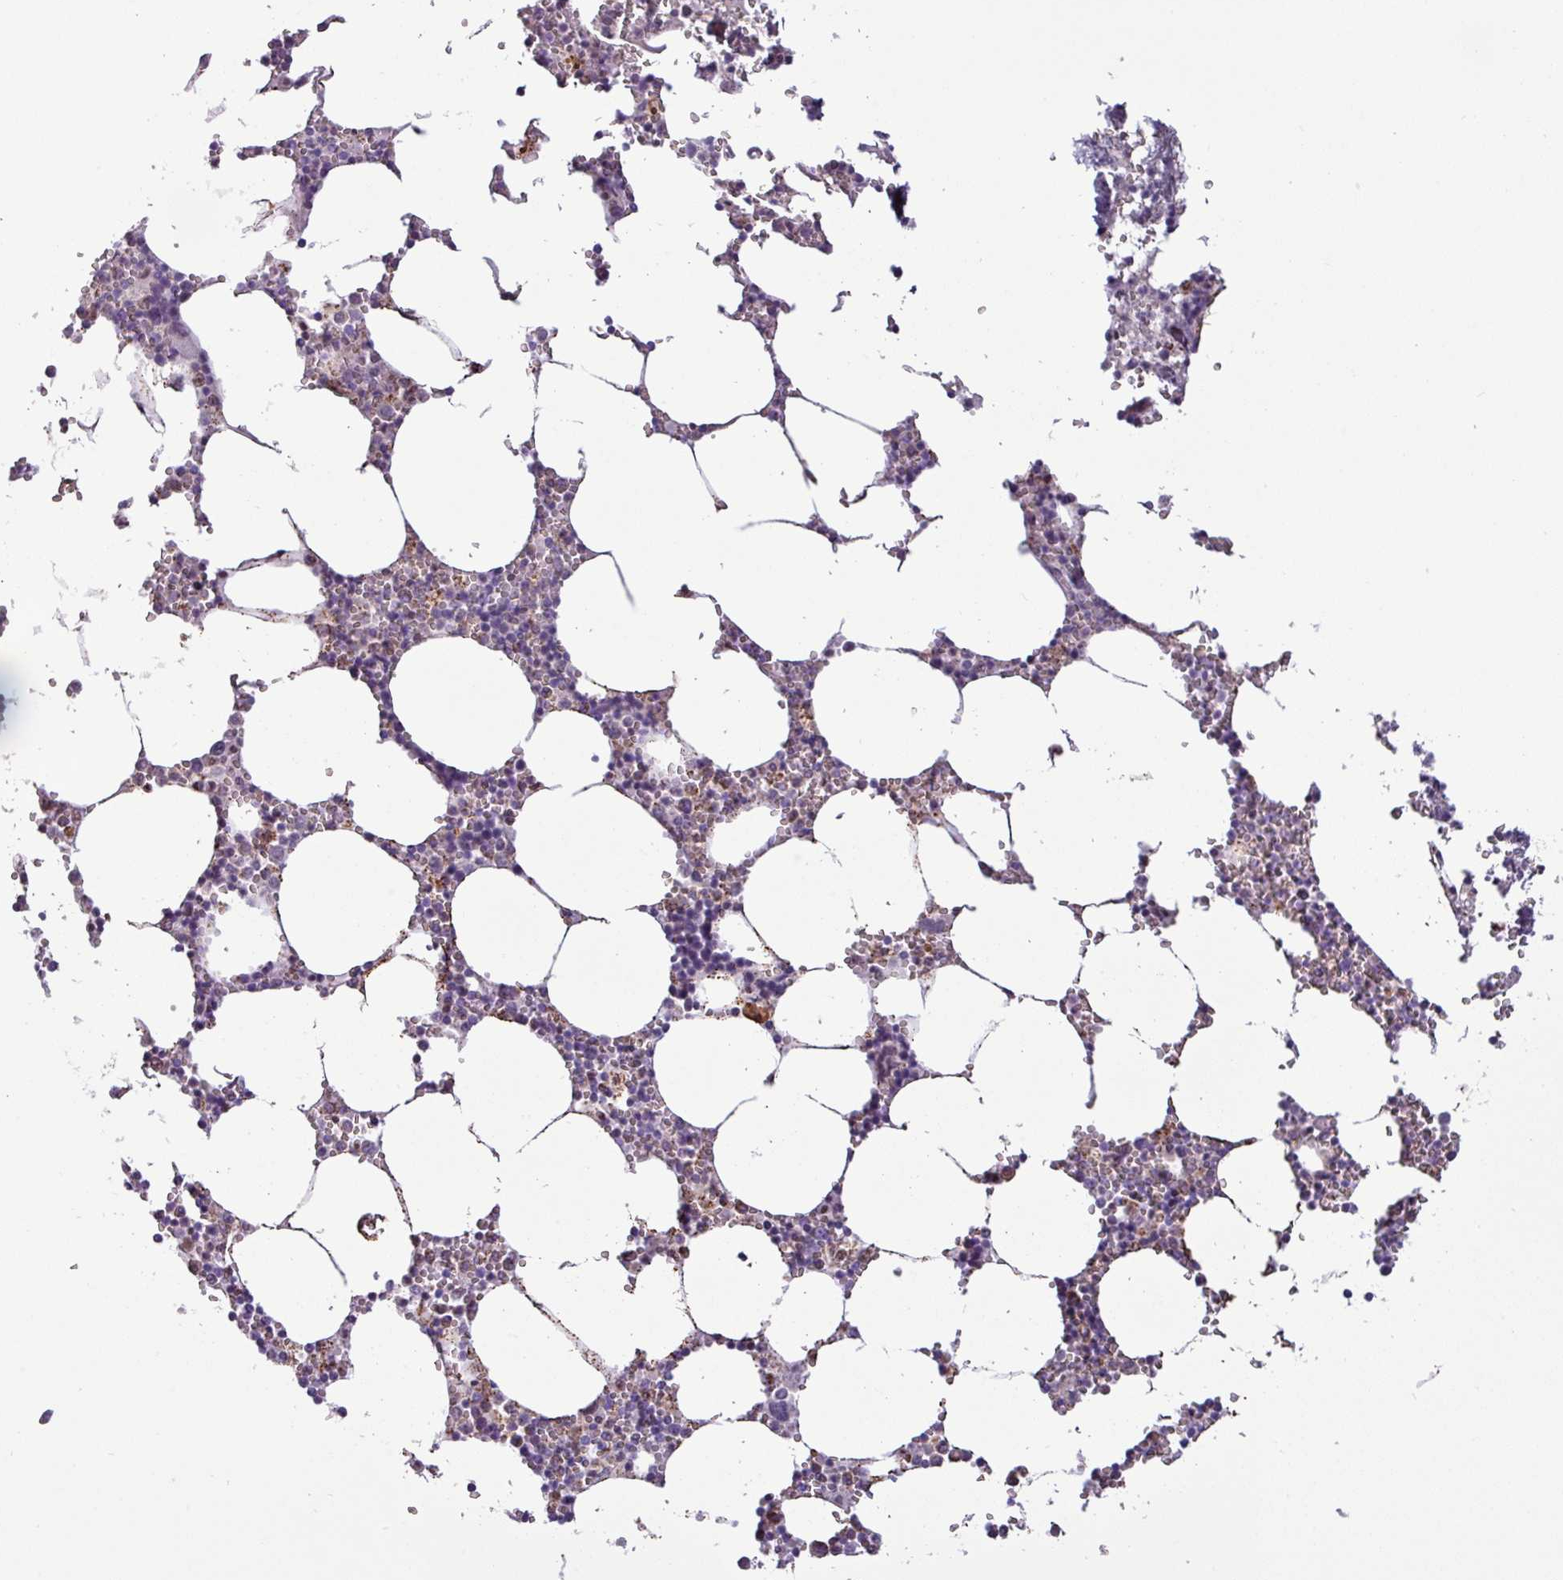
{"staining": {"intensity": "weak", "quantity": "25%-75%", "location": "cytoplasmic/membranous"}, "tissue": "bone marrow", "cell_type": "Hematopoietic cells", "image_type": "normal", "snomed": [{"axis": "morphology", "description": "Normal tissue, NOS"}, {"axis": "topography", "description": "Bone marrow"}], "caption": "Immunohistochemistry histopathology image of unremarkable bone marrow stained for a protein (brown), which exhibits low levels of weak cytoplasmic/membranous expression in about 25%-75% of hematopoietic cells.", "gene": "ZNF667", "patient": {"sex": "male", "age": 54}}